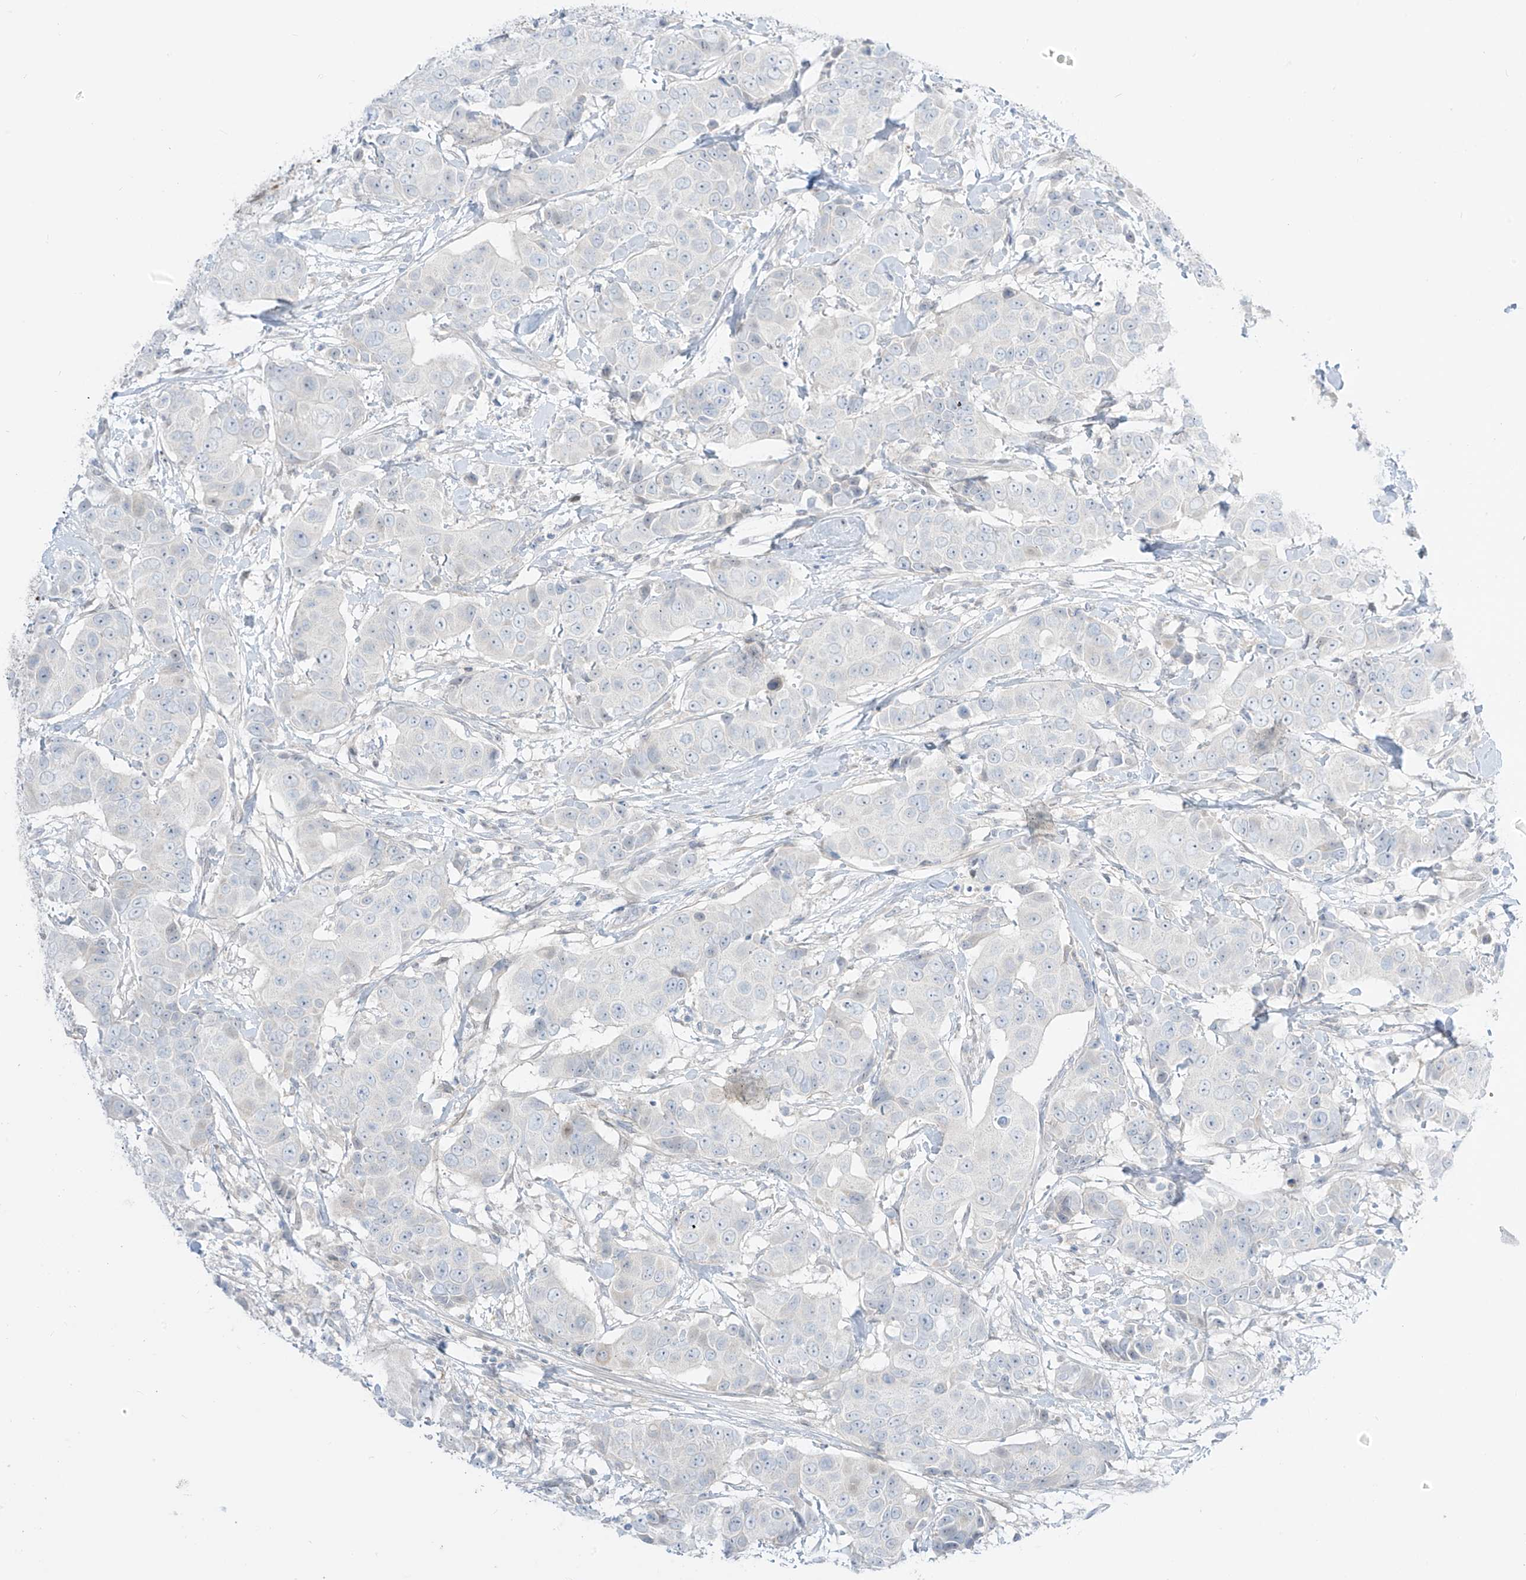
{"staining": {"intensity": "negative", "quantity": "none", "location": "none"}, "tissue": "breast cancer", "cell_type": "Tumor cells", "image_type": "cancer", "snomed": [{"axis": "morphology", "description": "Normal tissue, NOS"}, {"axis": "morphology", "description": "Duct carcinoma"}, {"axis": "topography", "description": "Breast"}], "caption": "Immunohistochemistry micrograph of breast cancer (invasive ductal carcinoma) stained for a protein (brown), which reveals no expression in tumor cells. Nuclei are stained in blue.", "gene": "ASPRV1", "patient": {"sex": "female", "age": 39}}